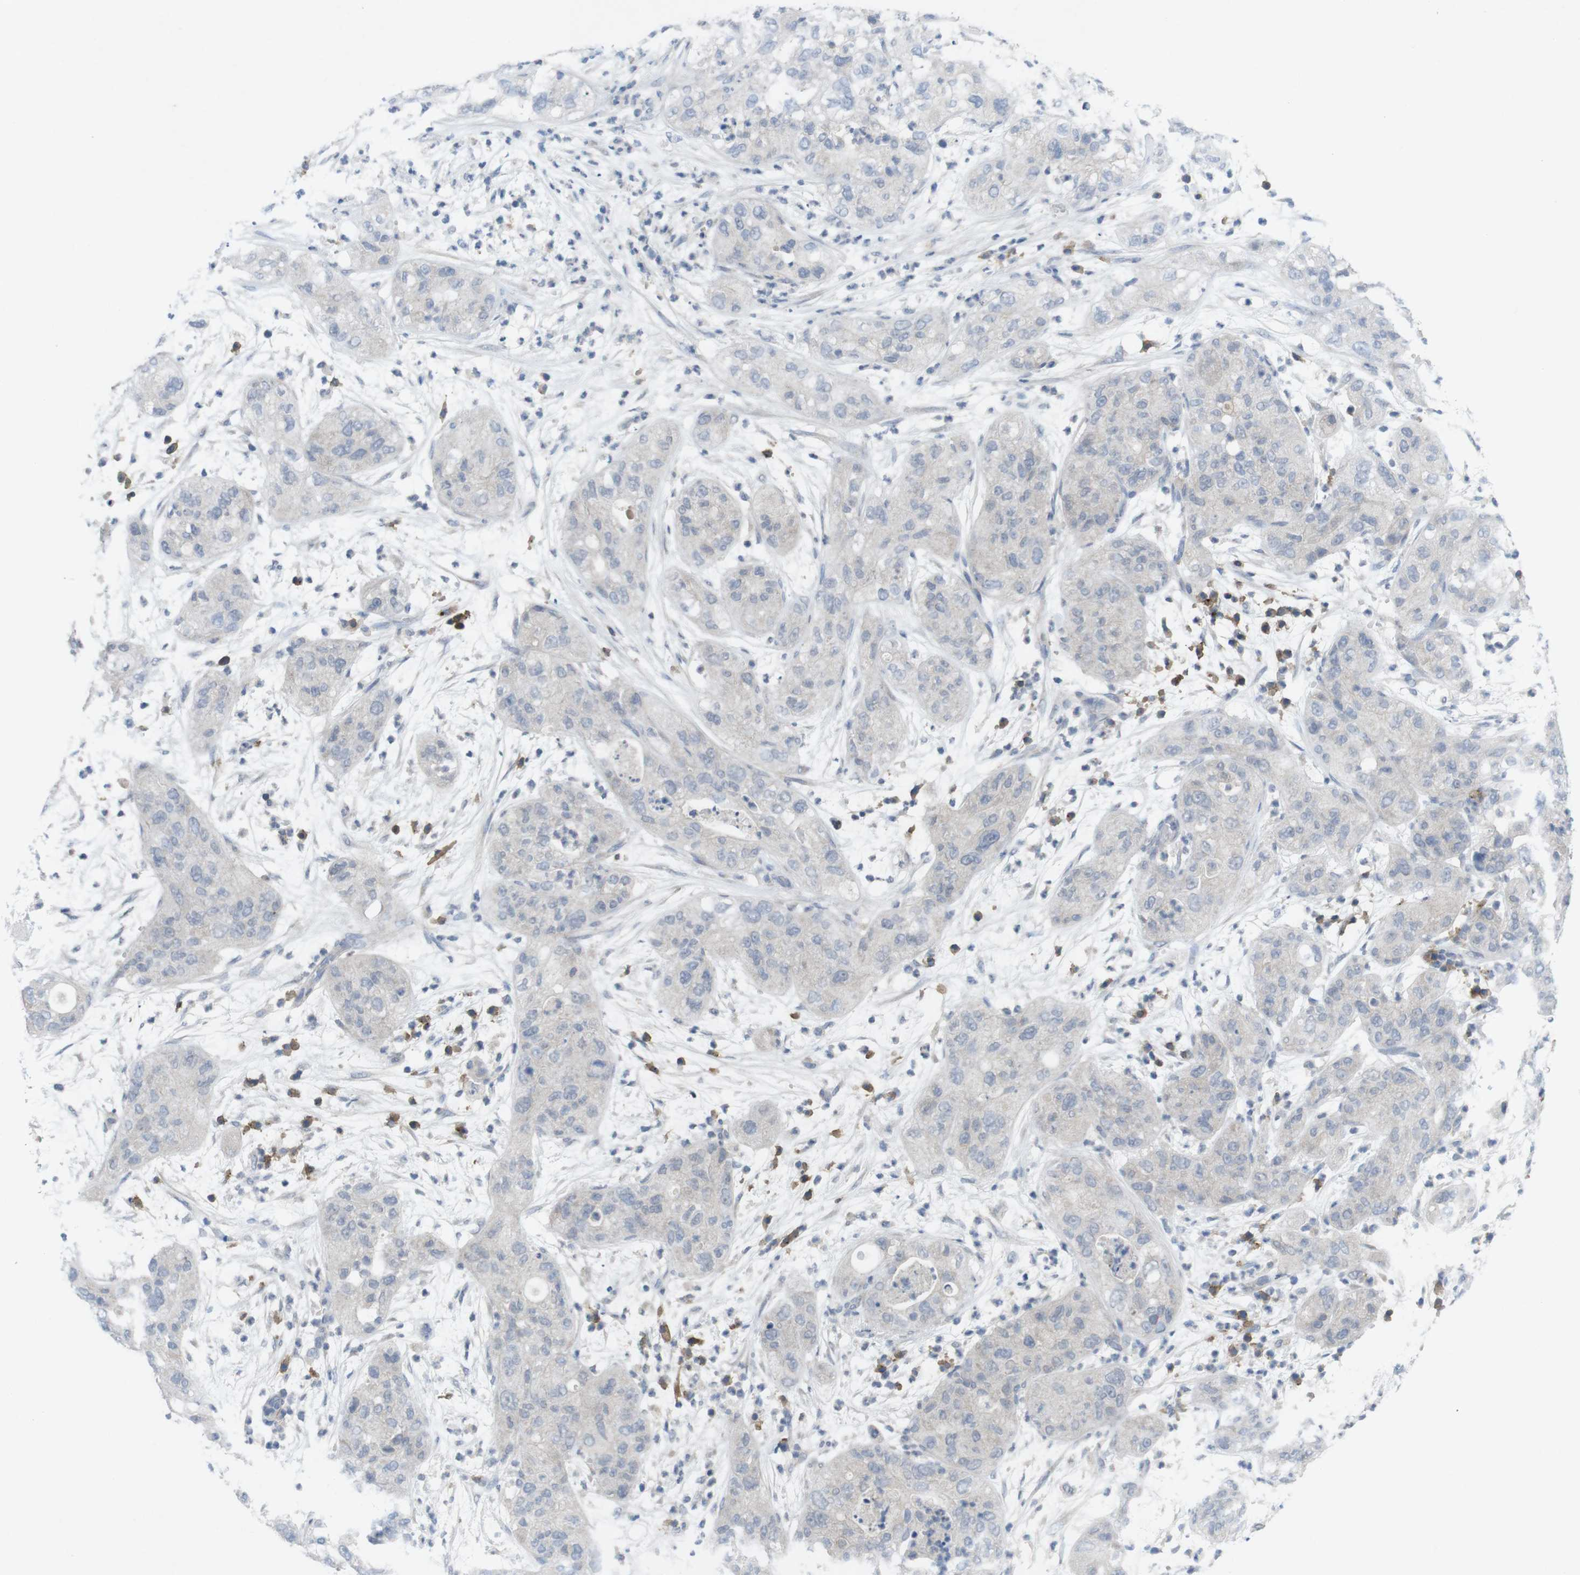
{"staining": {"intensity": "negative", "quantity": "none", "location": "none"}, "tissue": "pancreatic cancer", "cell_type": "Tumor cells", "image_type": "cancer", "snomed": [{"axis": "morphology", "description": "Adenocarcinoma, NOS"}, {"axis": "topography", "description": "Pancreas"}], "caption": "Tumor cells are negative for protein expression in human pancreatic adenocarcinoma.", "gene": "SLAMF7", "patient": {"sex": "female", "age": 78}}